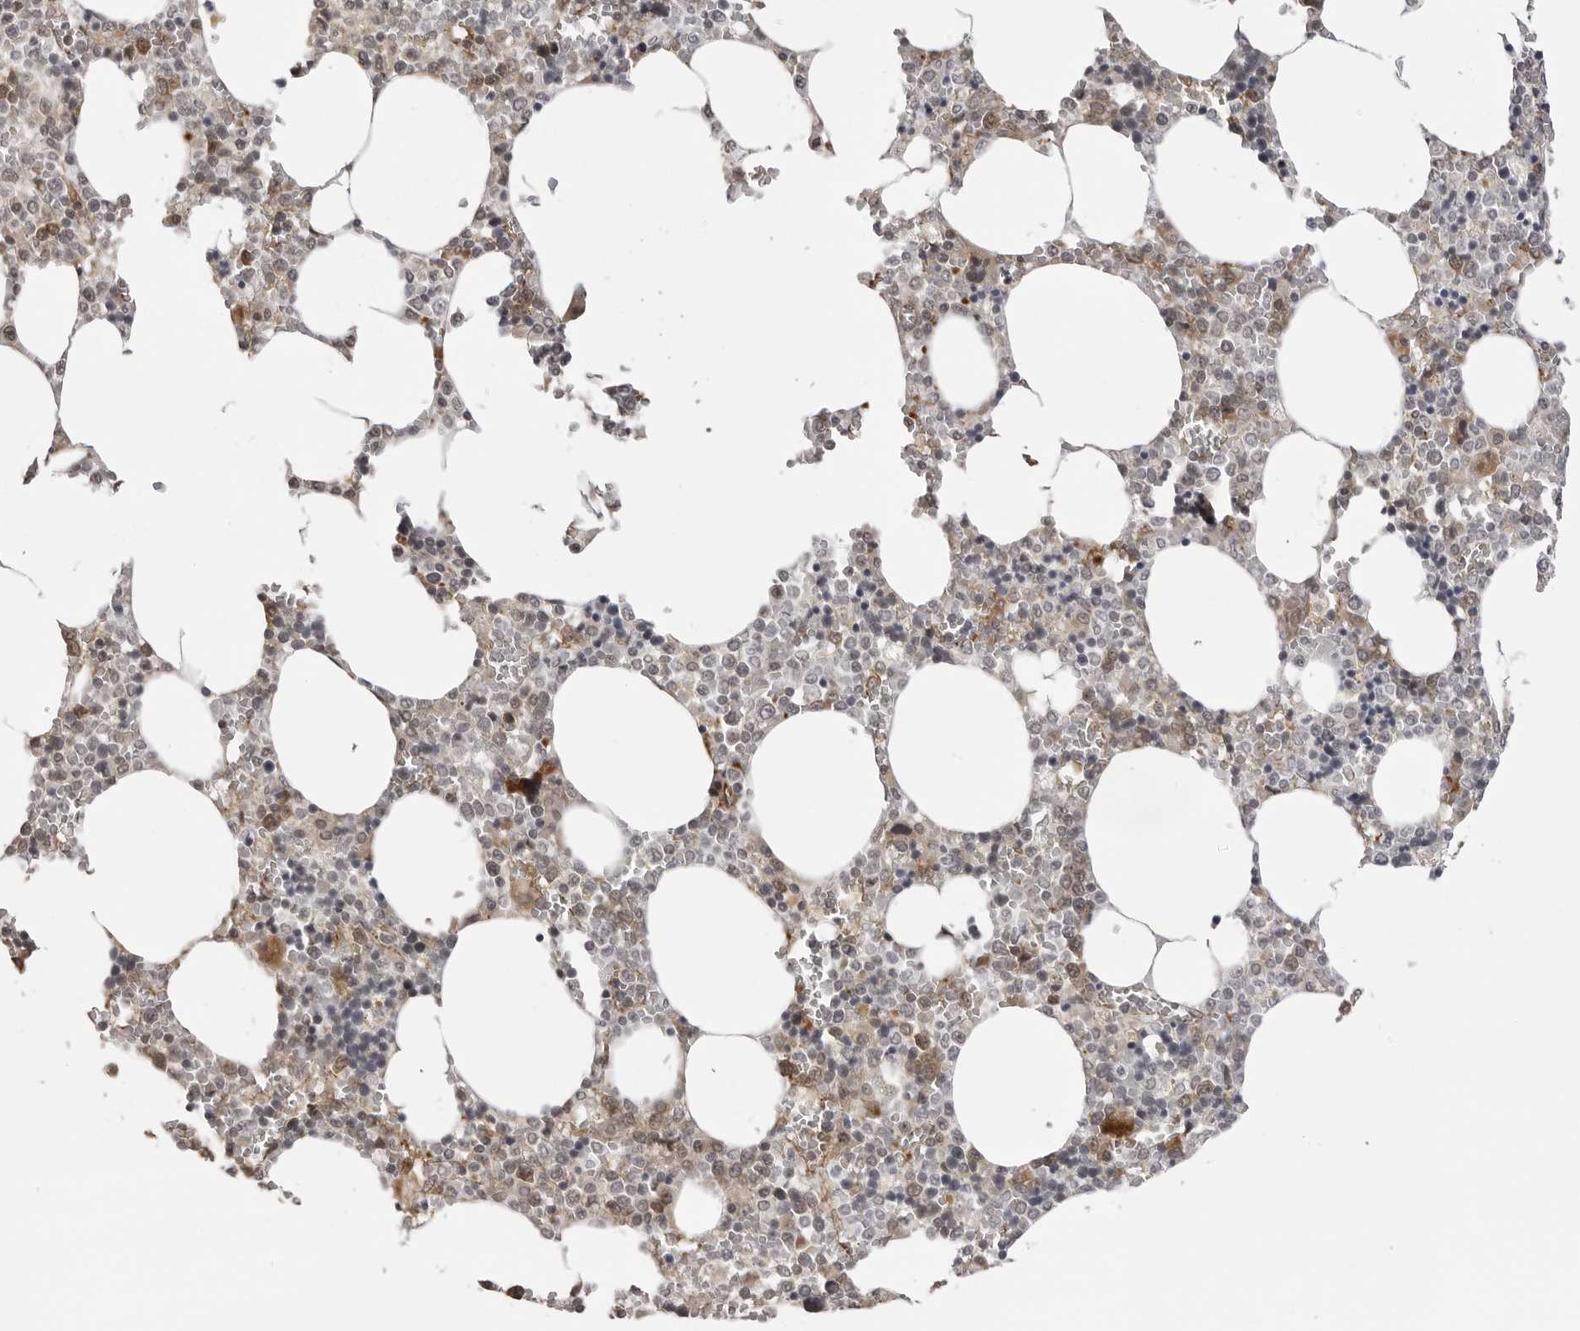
{"staining": {"intensity": "moderate", "quantity": "<25%", "location": "cytoplasmic/membranous,nuclear"}, "tissue": "bone marrow", "cell_type": "Hematopoietic cells", "image_type": "normal", "snomed": [{"axis": "morphology", "description": "Normal tissue, NOS"}, {"axis": "topography", "description": "Bone marrow"}], "caption": "Immunohistochemistry (IHC) (DAB) staining of unremarkable bone marrow shows moderate cytoplasmic/membranous,nuclear protein staining in about <25% of hematopoietic cells. The protein is shown in brown color, while the nuclei are stained blue.", "gene": "SORBS1", "patient": {"sex": "male", "age": 70}}